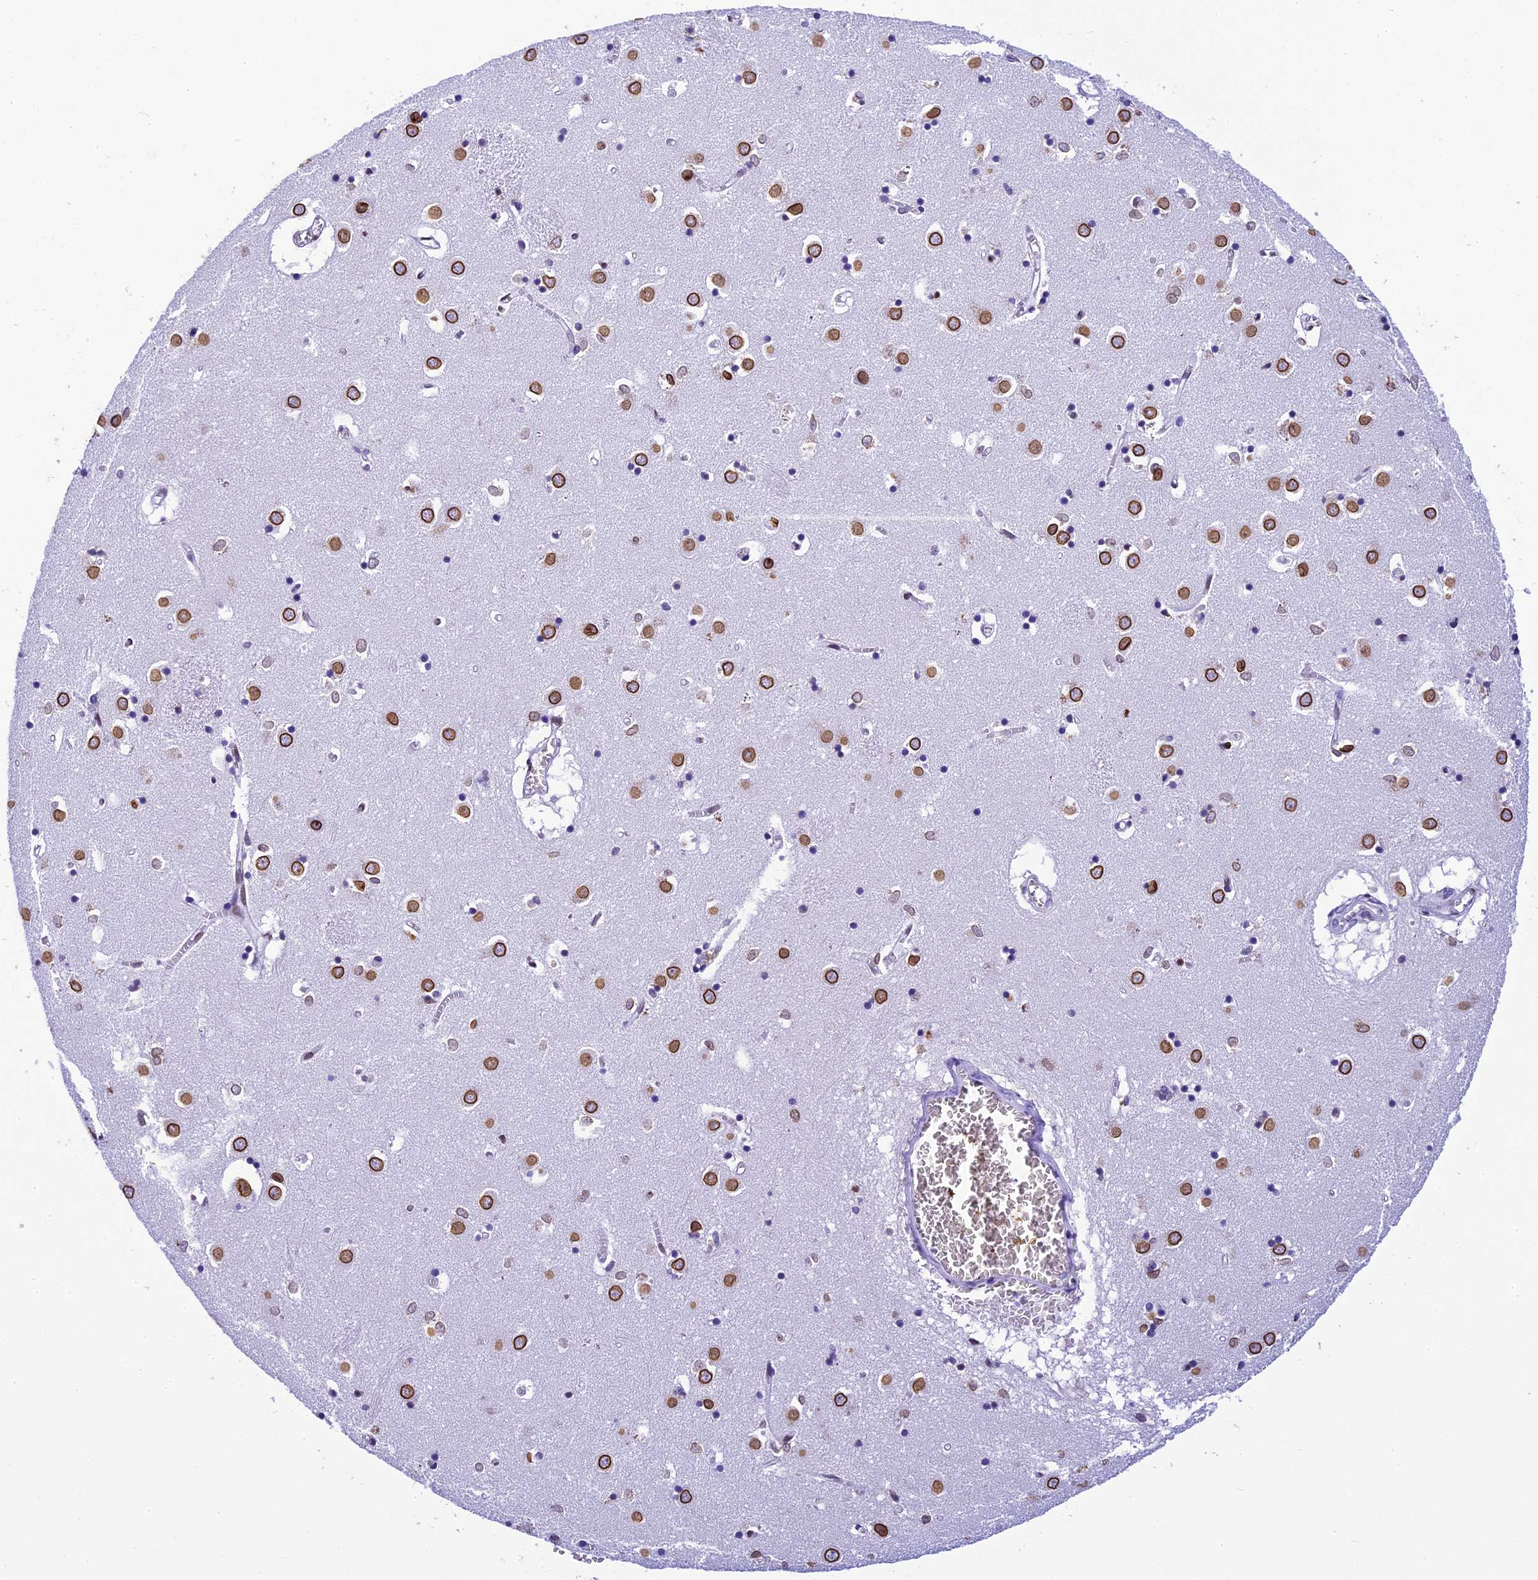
{"staining": {"intensity": "strong", "quantity": "<25%", "location": "cytoplasmic/membranous,nuclear"}, "tissue": "caudate", "cell_type": "Glial cells", "image_type": "normal", "snomed": [{"axis": "morphology", "description": "Normal tissue, NOS"}, {"axis": "topography", "description": "Lateral ventricle wall"}], "caption": "Immunohistochemical staining of unremarkable human caudate exhibits medium levels of strong cytoplasmic/membranous,nuclear expression in approximately <25% of glial cells. (DAB = brown stain, brightfield microscopy at high magnification).", "gene": "METTL25", "patient": {"sex": "male", "age": 70}}